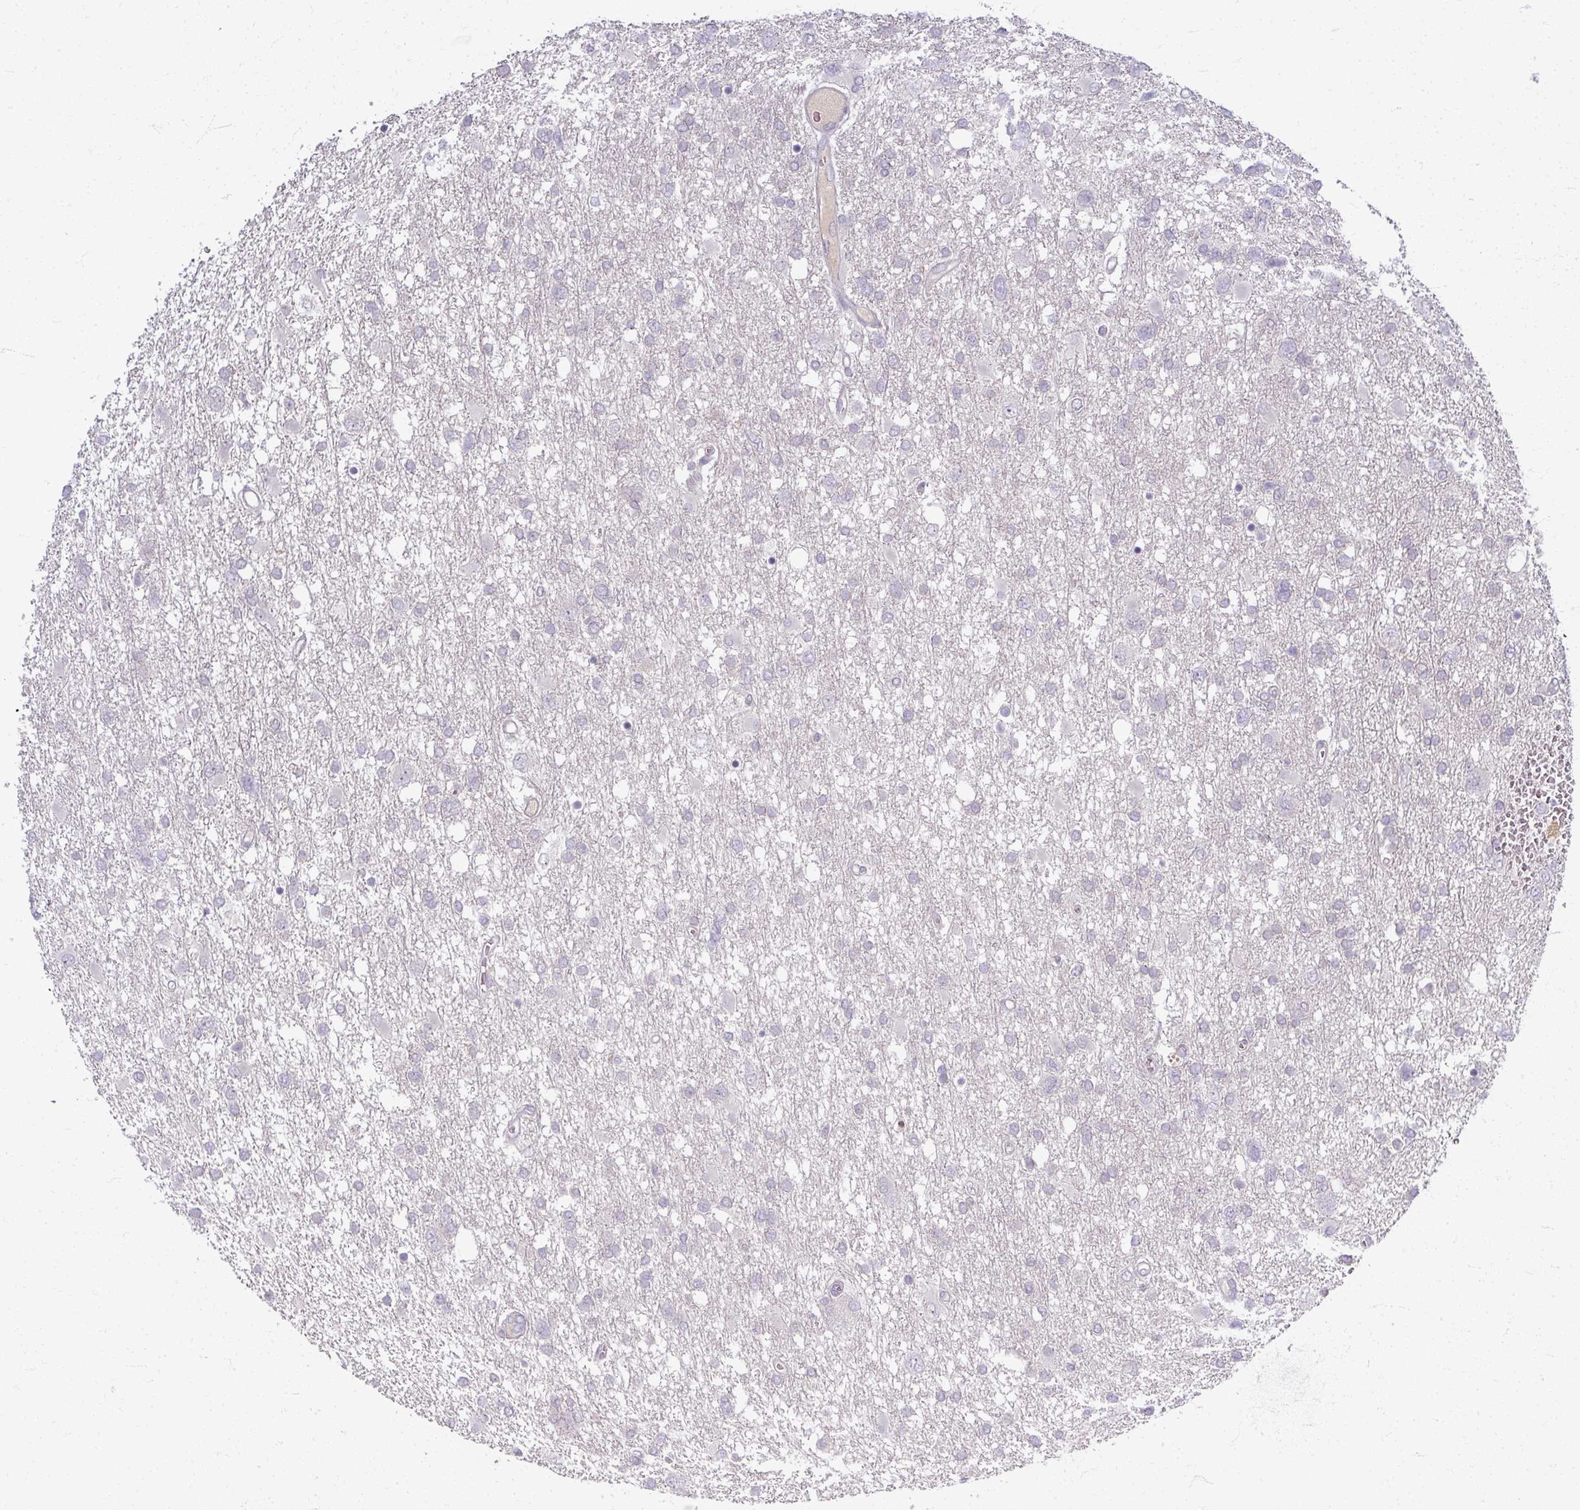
{"staining": {"intensity": "negative", "quantity": "none", "location": "none"}, "tissue": "glioma", "cell_type": "Tumor cells", "image_type": "cancer", "snomed": [{"axis": "morphology", "description": "Glioma, malignant, High grade"}, {"axis": "topography", "description": "Brain"}], "caption": "Micrograph shows no significant protein staining in tumor cells of glioma.", "gene": "TTLL7", "patient": {"sex": "male", "age": 61}}